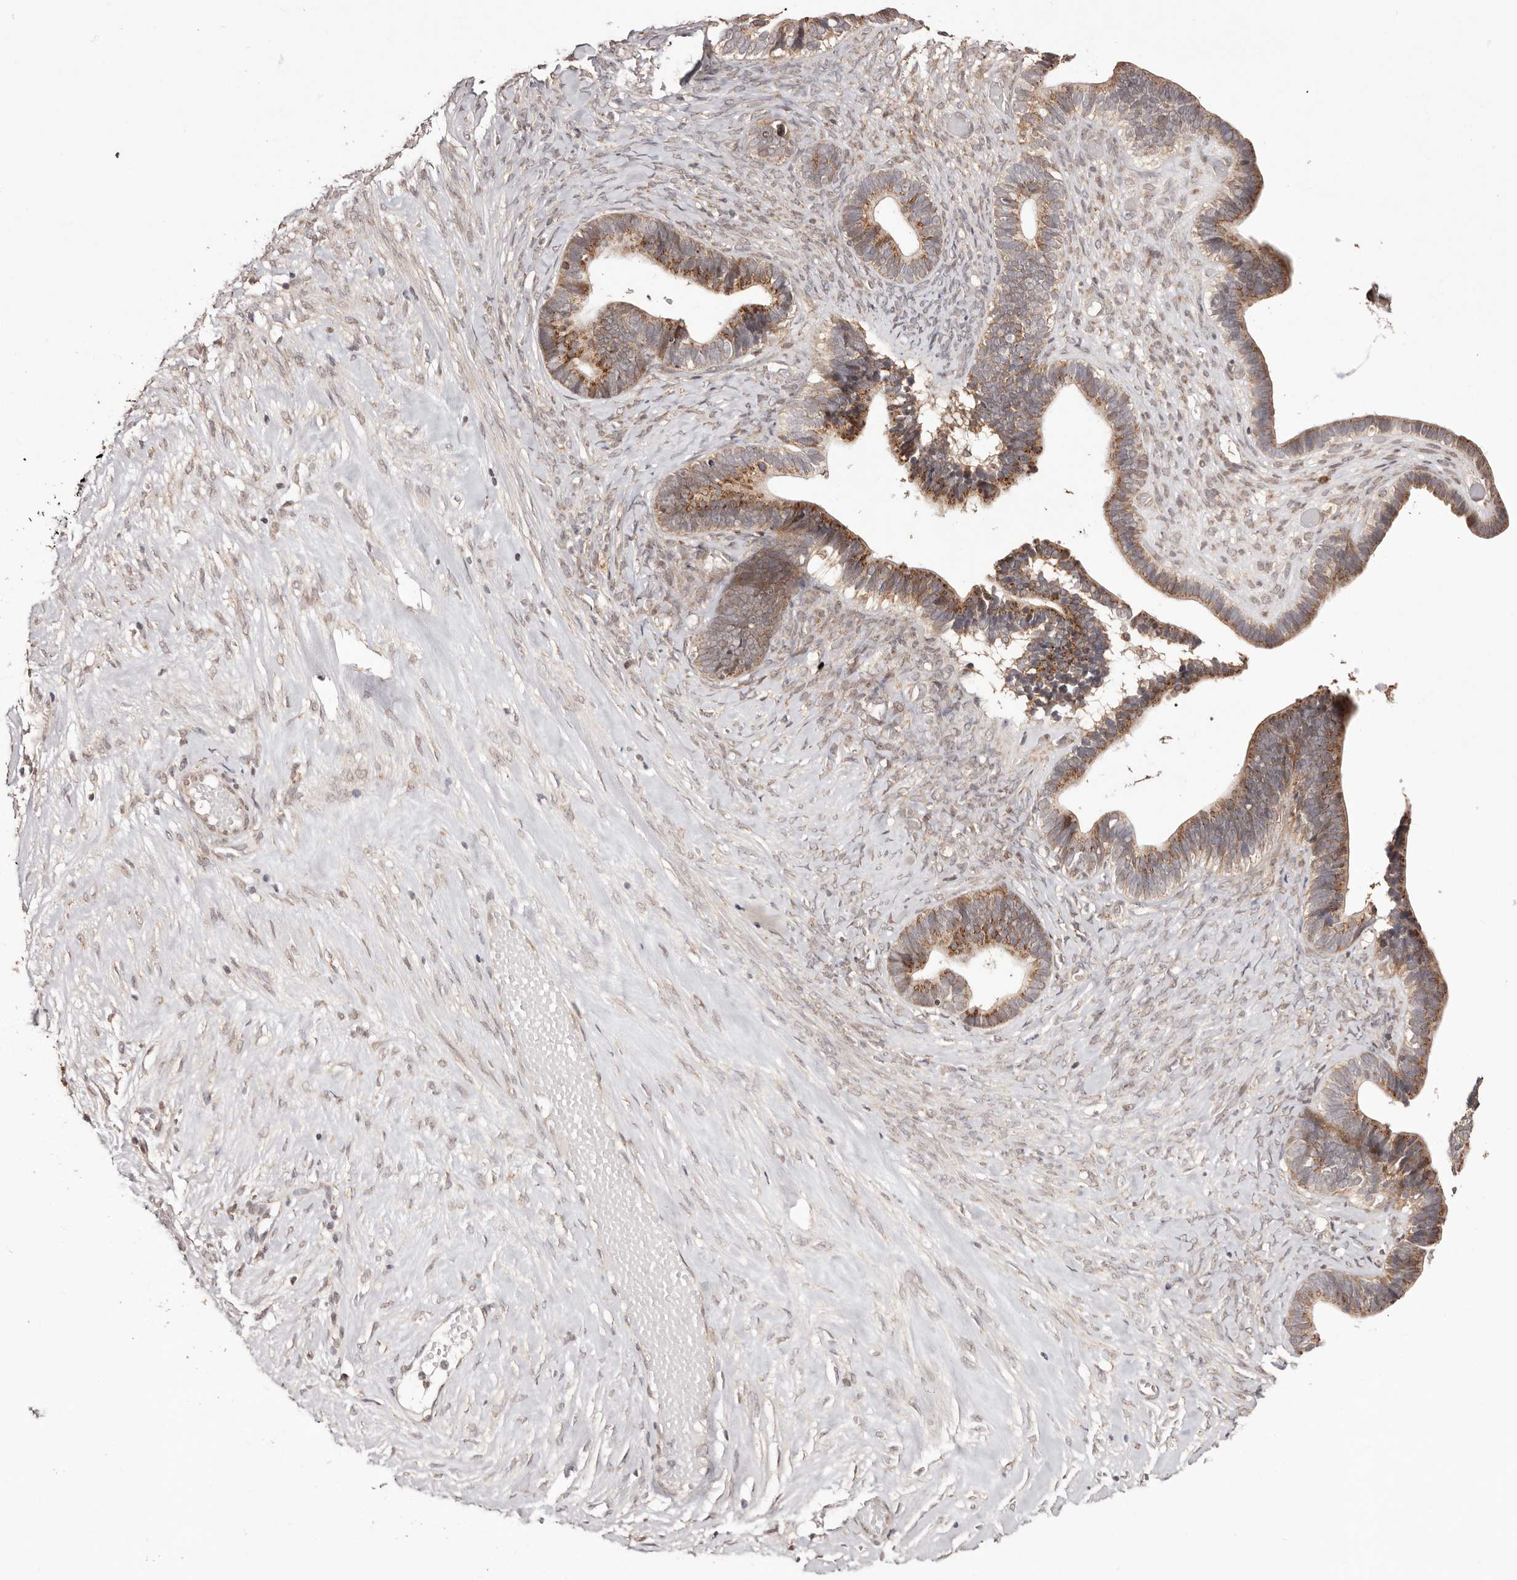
{"staining": {"intensity": "moderate", "quantity": ">75%", "location": "cytoplasmic/membranous"}, "tissue": "ovarian cancer", "cell_type": "Tumor cells", "image_type": "cancer", "snomed": [{"axis": "morphology", "description": "Cystadenocarcinoma, serous, NOS"}, {"axis": "topography", "description": "Ovary"}], "caption": "Brown immunohistochemical staining in human ovarian serous cystadenocarcinoma shows moderate cytoplasmic/membranous staining in approximately >75% of tumor cells. (DAB IHC with brightfield microscopy, high magnification).", "gene": "EGR3", "patient": {"sex": "female", "age": 56}}